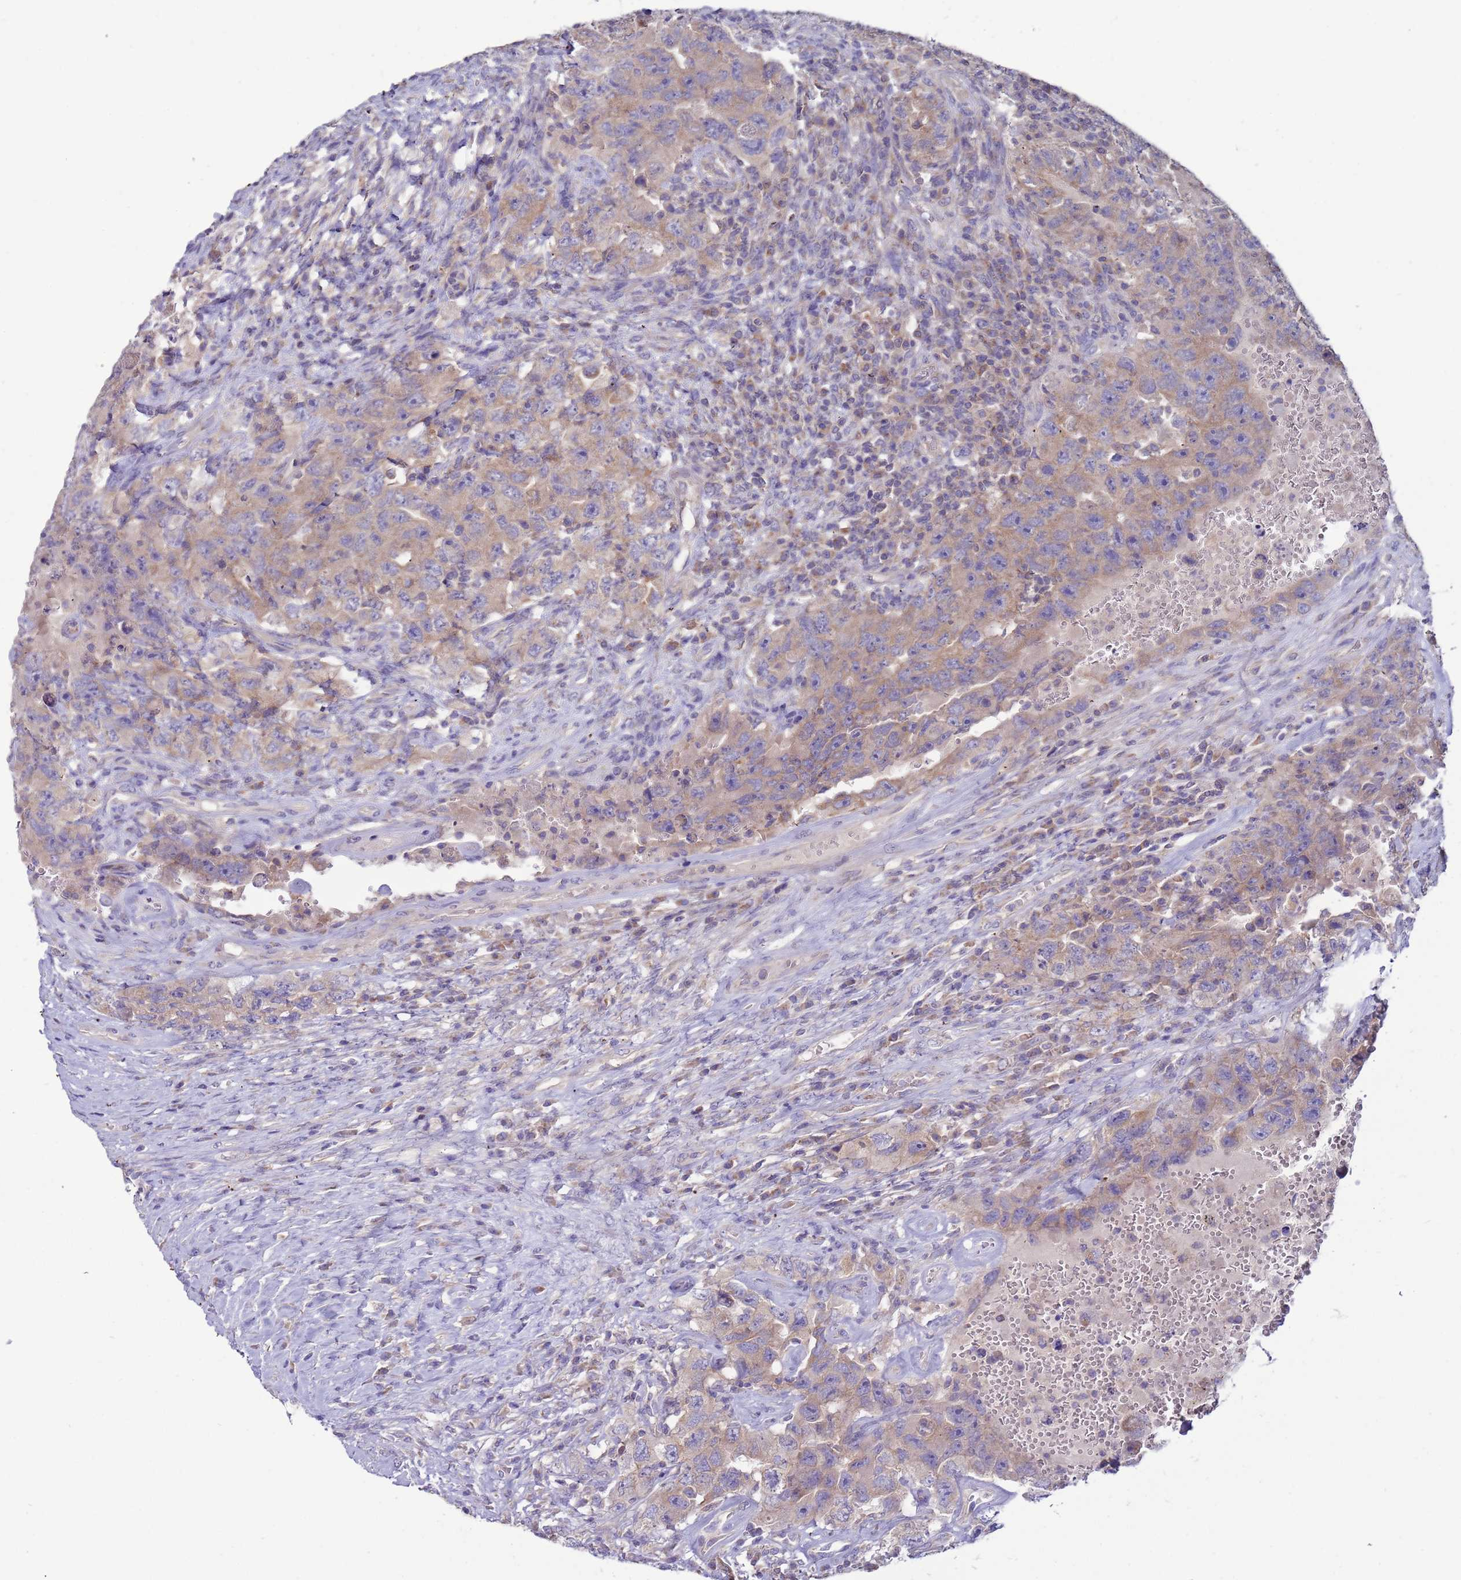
{"staining": {"intensity": "weak", "quantity": "25%-75%", "location": "cytoplasmic/membranous"}, "tissue": "testis cancer", "cell_type": "Tumor cells", "image_type": "cancer", "snomed": [{"axis": "morphology", "description": "Carcinoma, Embryonal, NOS"}, {"axis": "topography", "description": "Testis"}], "caption": "A brown stain labels weak cytoplasmic/membranous positivity of a protein in human testis cancer tumor cells.", "gene": "UQCRQ", "patient": {"sex": "male", "age": 26}}